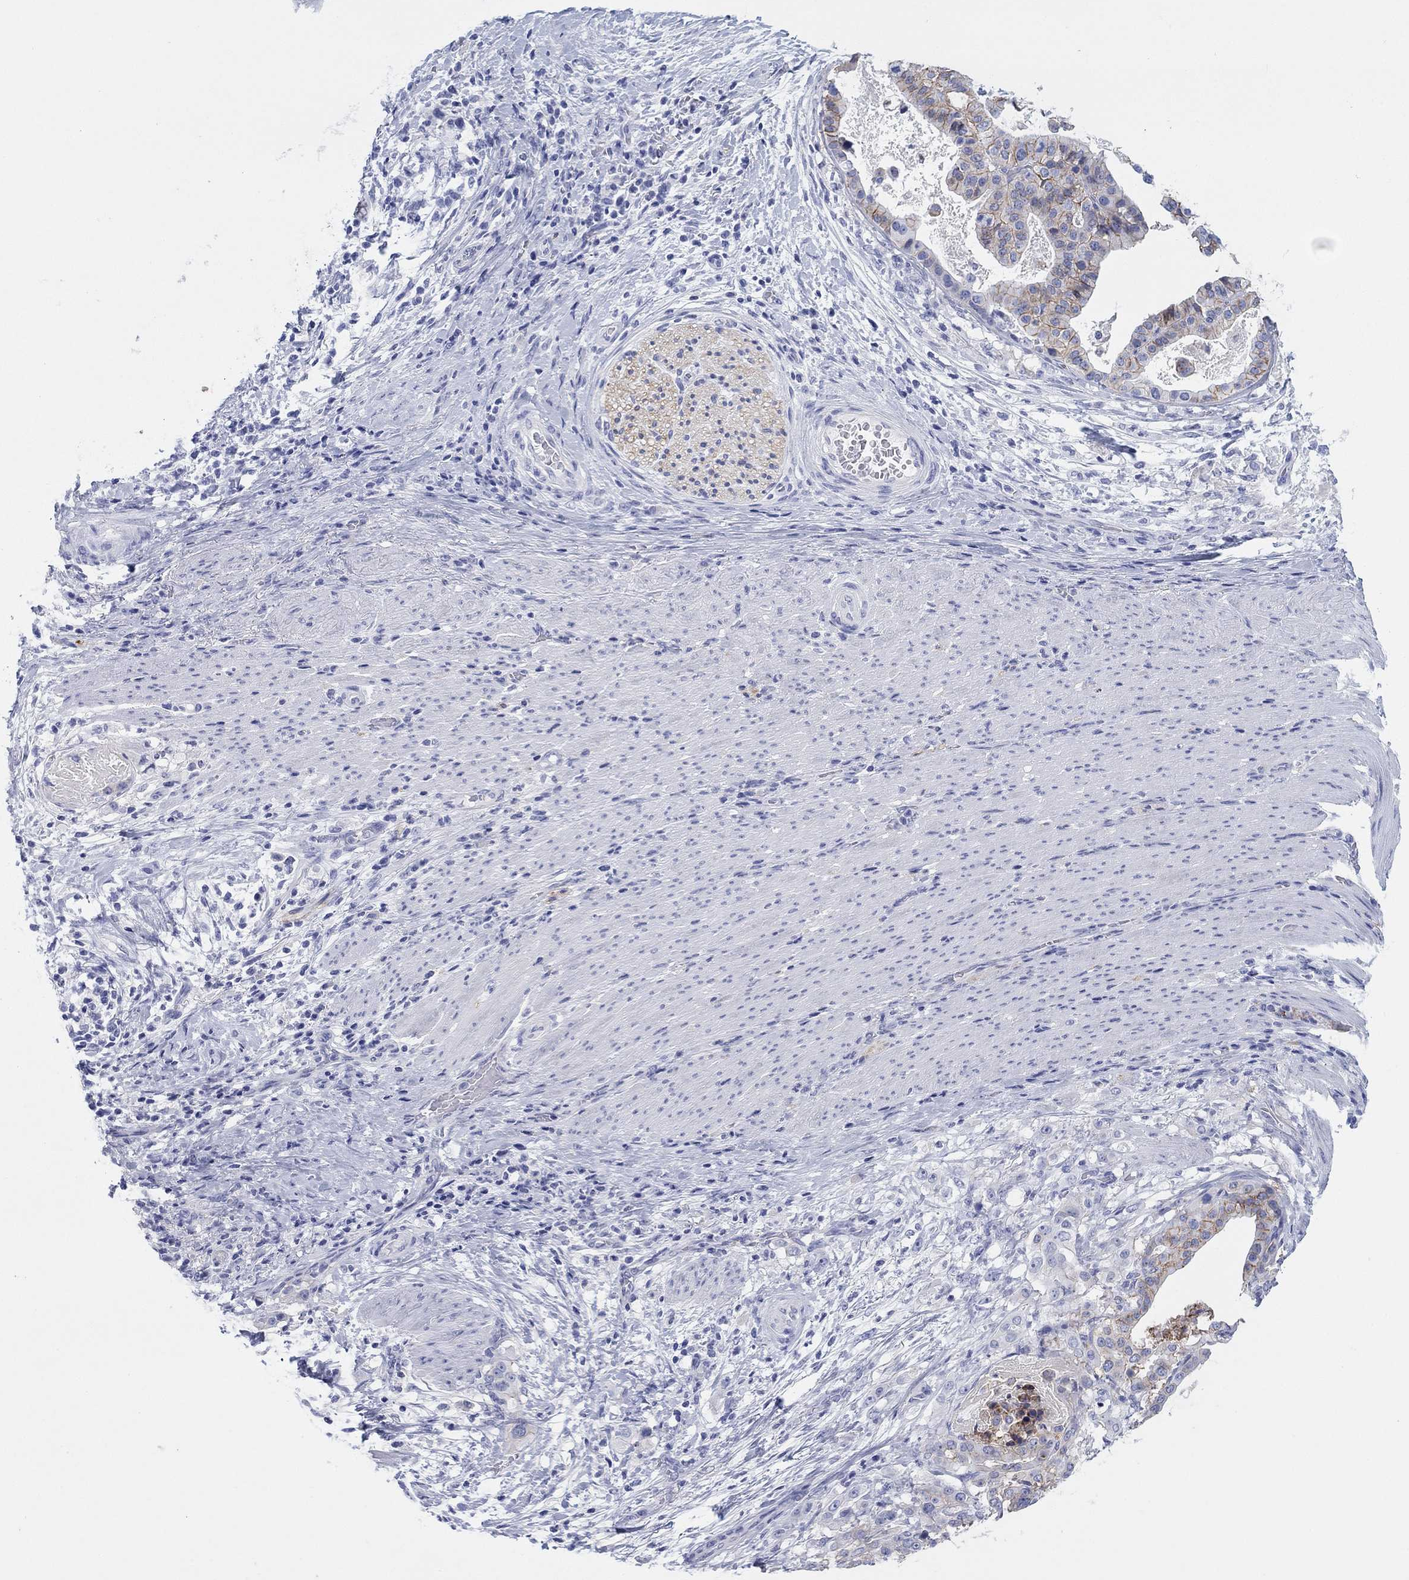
{"staining": {"intensity": "moderate", "quantity": "<25%", "location": "cytoplasmic/membranous"}, "tissue": "stomach cancer", "cell_type": "Tumor cells", "image_type": "cancer", "snomed": [{"axis": "morphology", "description": "Adenocarcinoma, NOS"}, {"axis": "topography", "description": "Stomach"}], "caption": "Stomach cancer stained with a protein marker reveals moderate staining in tumor cells.", "gene": "ATP1B1", "patient": {"sex": "male", "age": 48}}